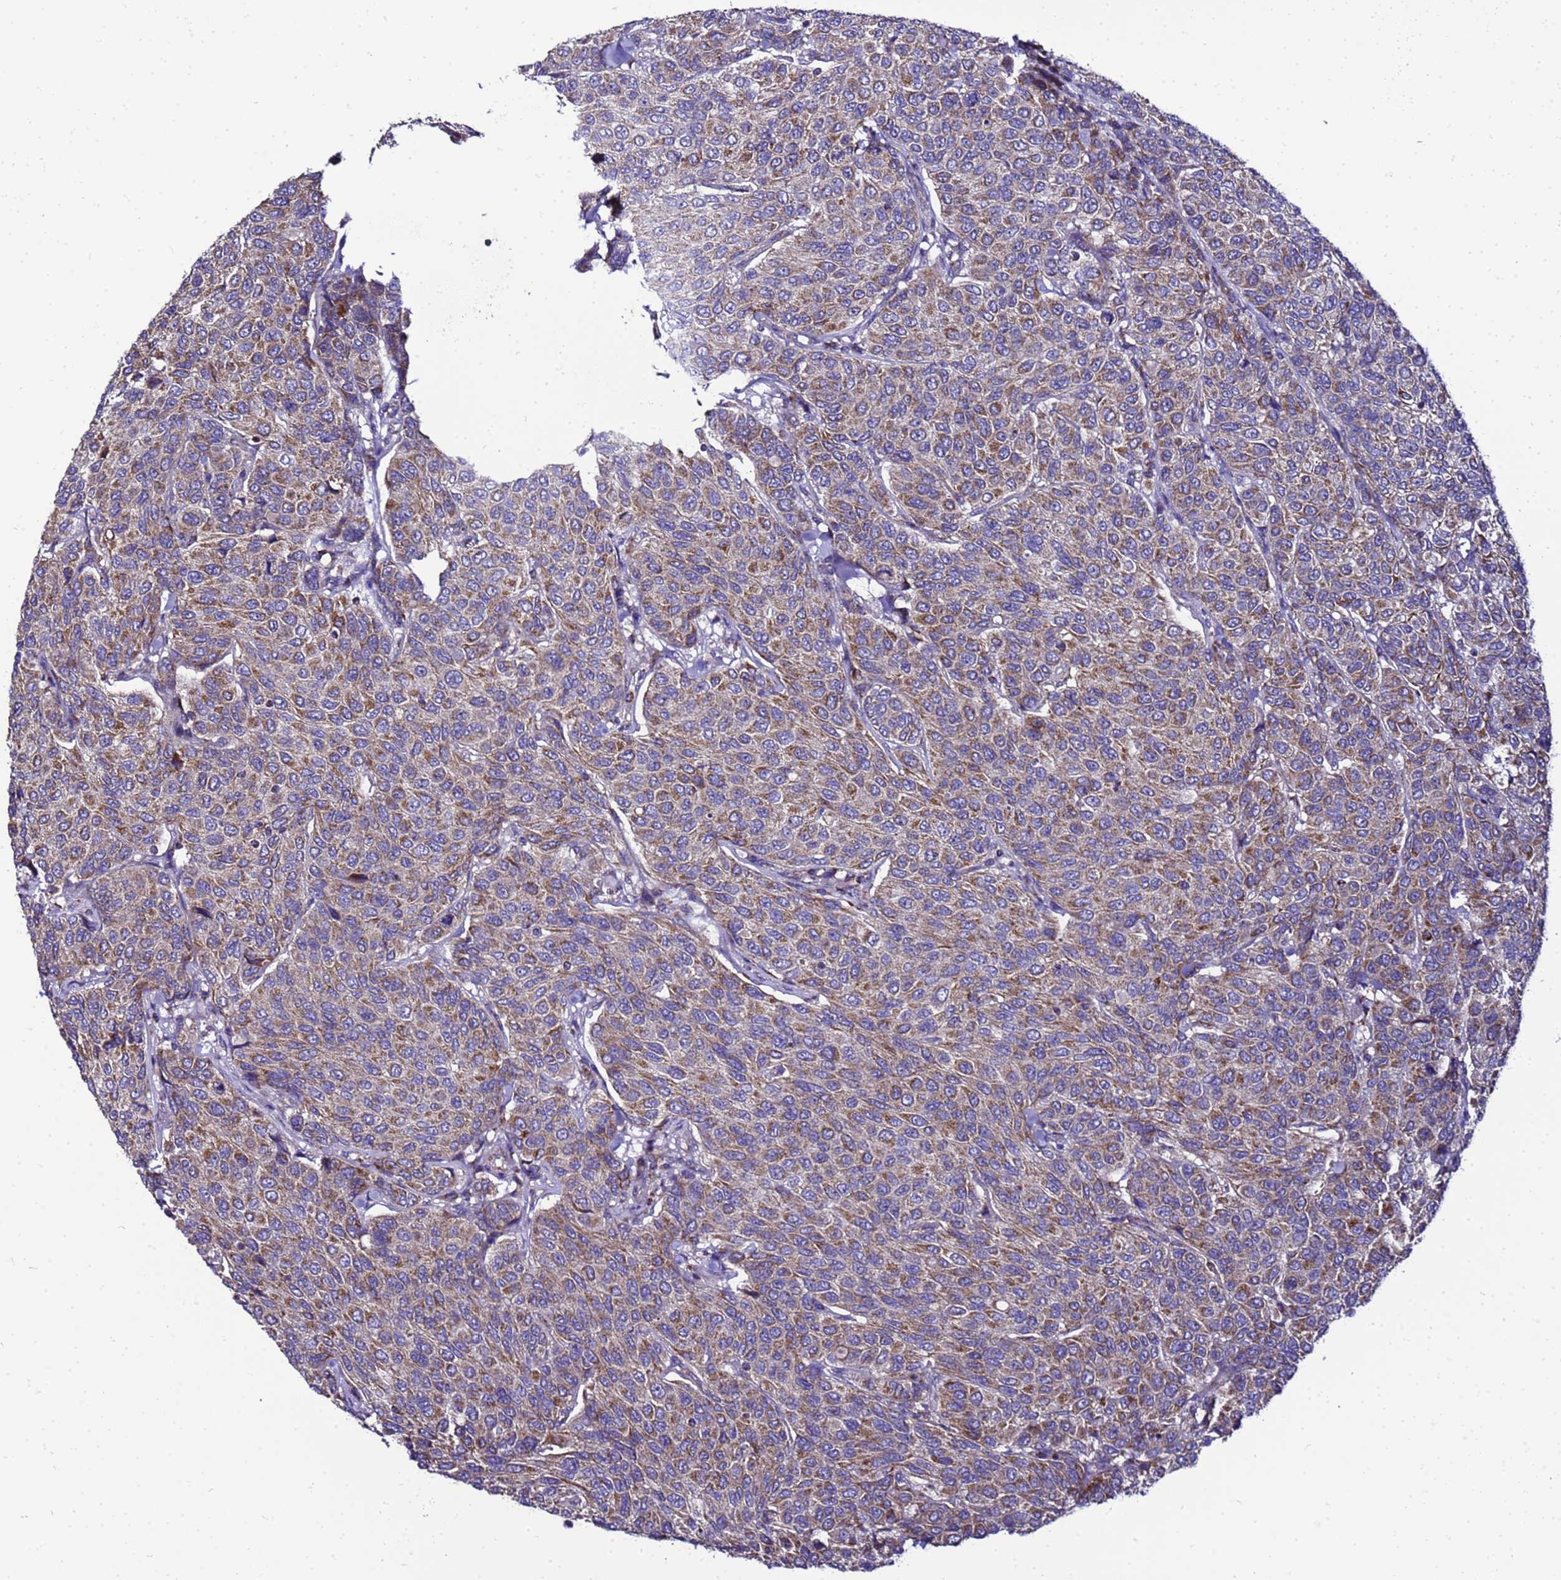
{"staining": {"intensity": "moderate", "quantity": ">75%", "location": "cytoplasmic/membranous"}, "tissue": "breast cancer", "cell_type": "Tumor cells", "image_type": "cancer", "snomed": [{"axis": "morphology", "description": "Duct carcinoma"}, {"axis": "topography", "description": "Breast"}], "caption": "Immunohistochemical staining of human breast cancer (invasive ductal carcinoma) demonstrates medium levels of moderate cytoplasmic/membranous expression in about >75% of tumor cells.", "gene": "HIGD2A", "patient": {"sex": "female", "age": 55}}